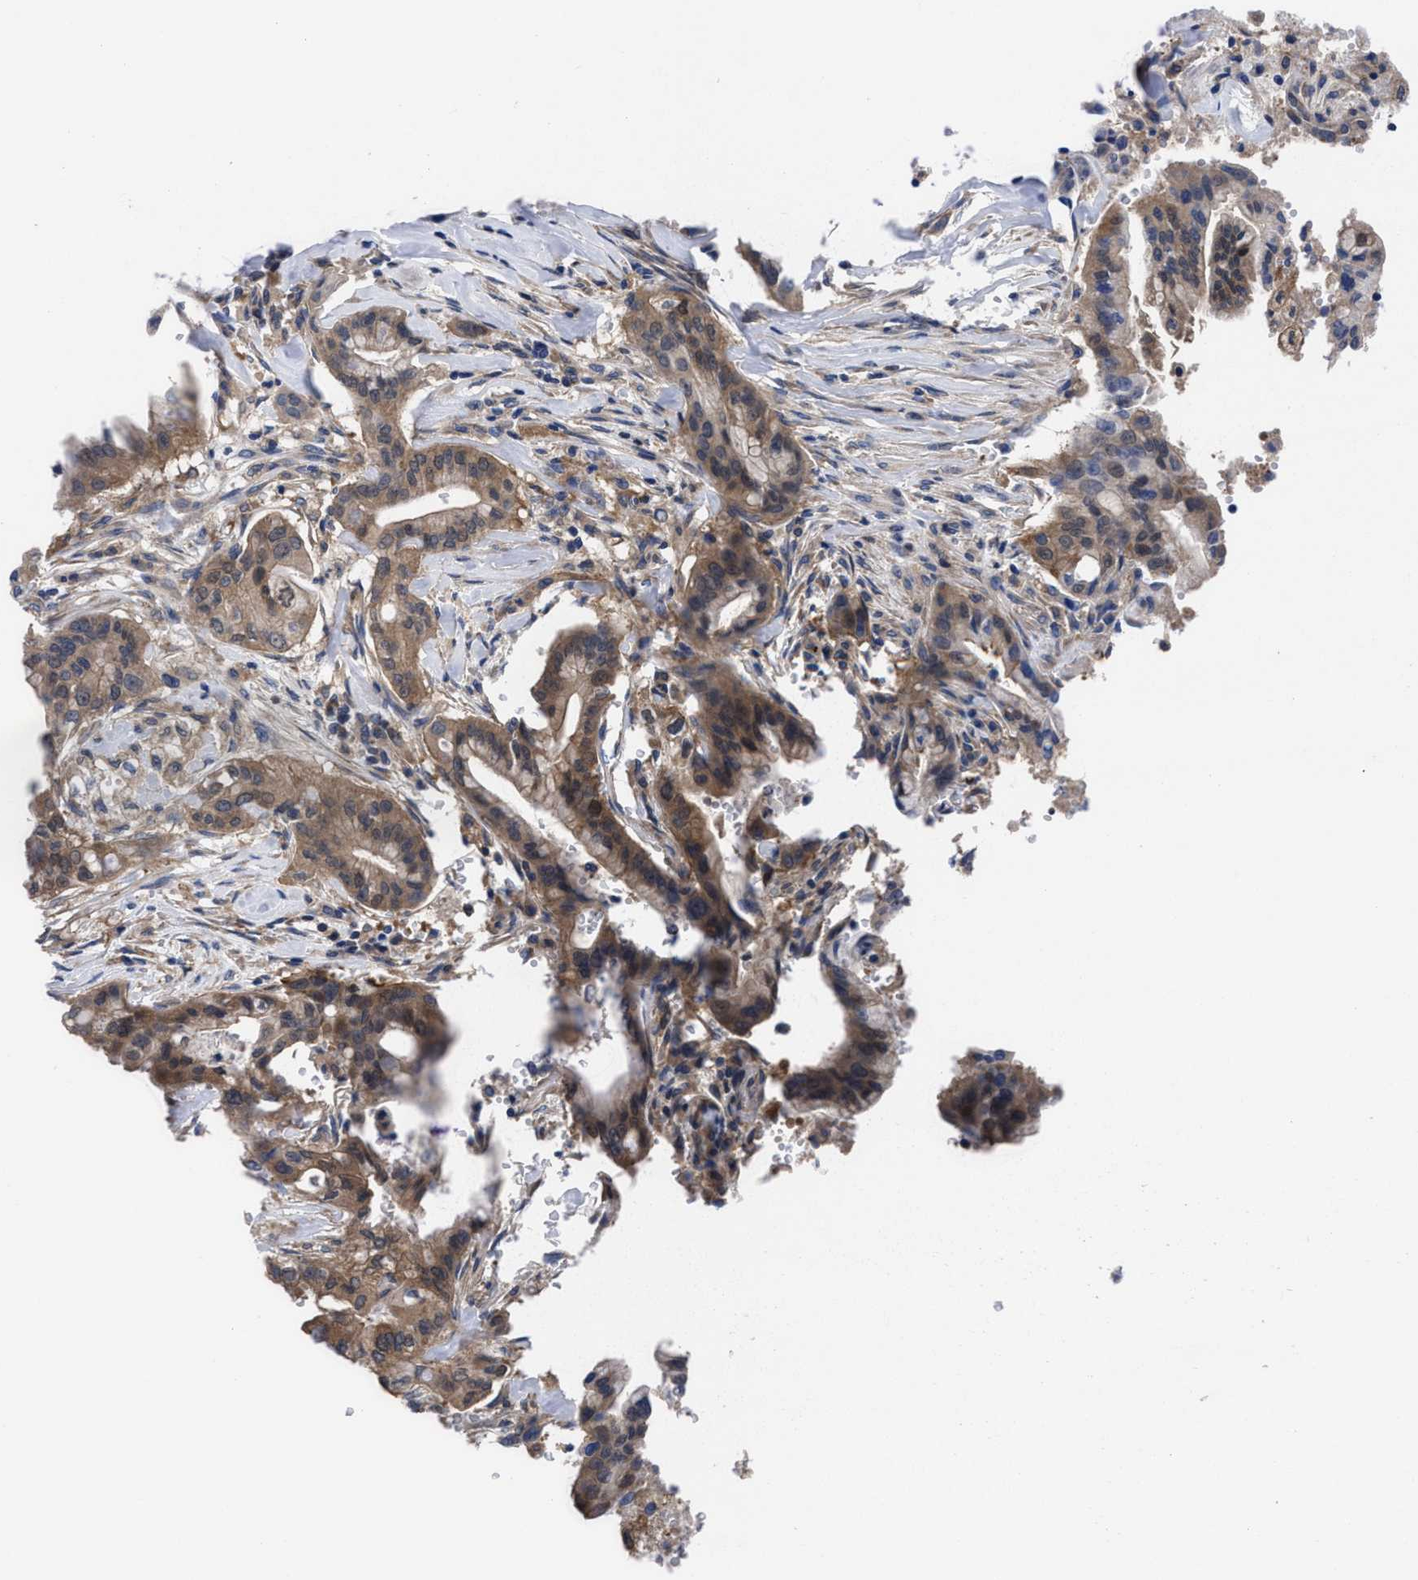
{"staining": {"intensity": "moderate", "quantity": "25%-75%", "location": "cytoplasmic/membranous"}, "tissue": "pancreatic cancer", "cell_type": "Tumor cells", "image_type": "cancer", "snomed": [{"axis": "morphology", "description": "Adenocarcinoma, NOS"}, {"axis": "topography", "description": "Pancreas"}], "caption": "Adenocarcinoma (pancreatic) stained for a protein (brown) demonstrates moderate cytoplasmic/membranous positive positivity in about 25%-75% of tumor cells.", "gene": "TXNDC17", "patient": {"sex": "female", "age": 73}}